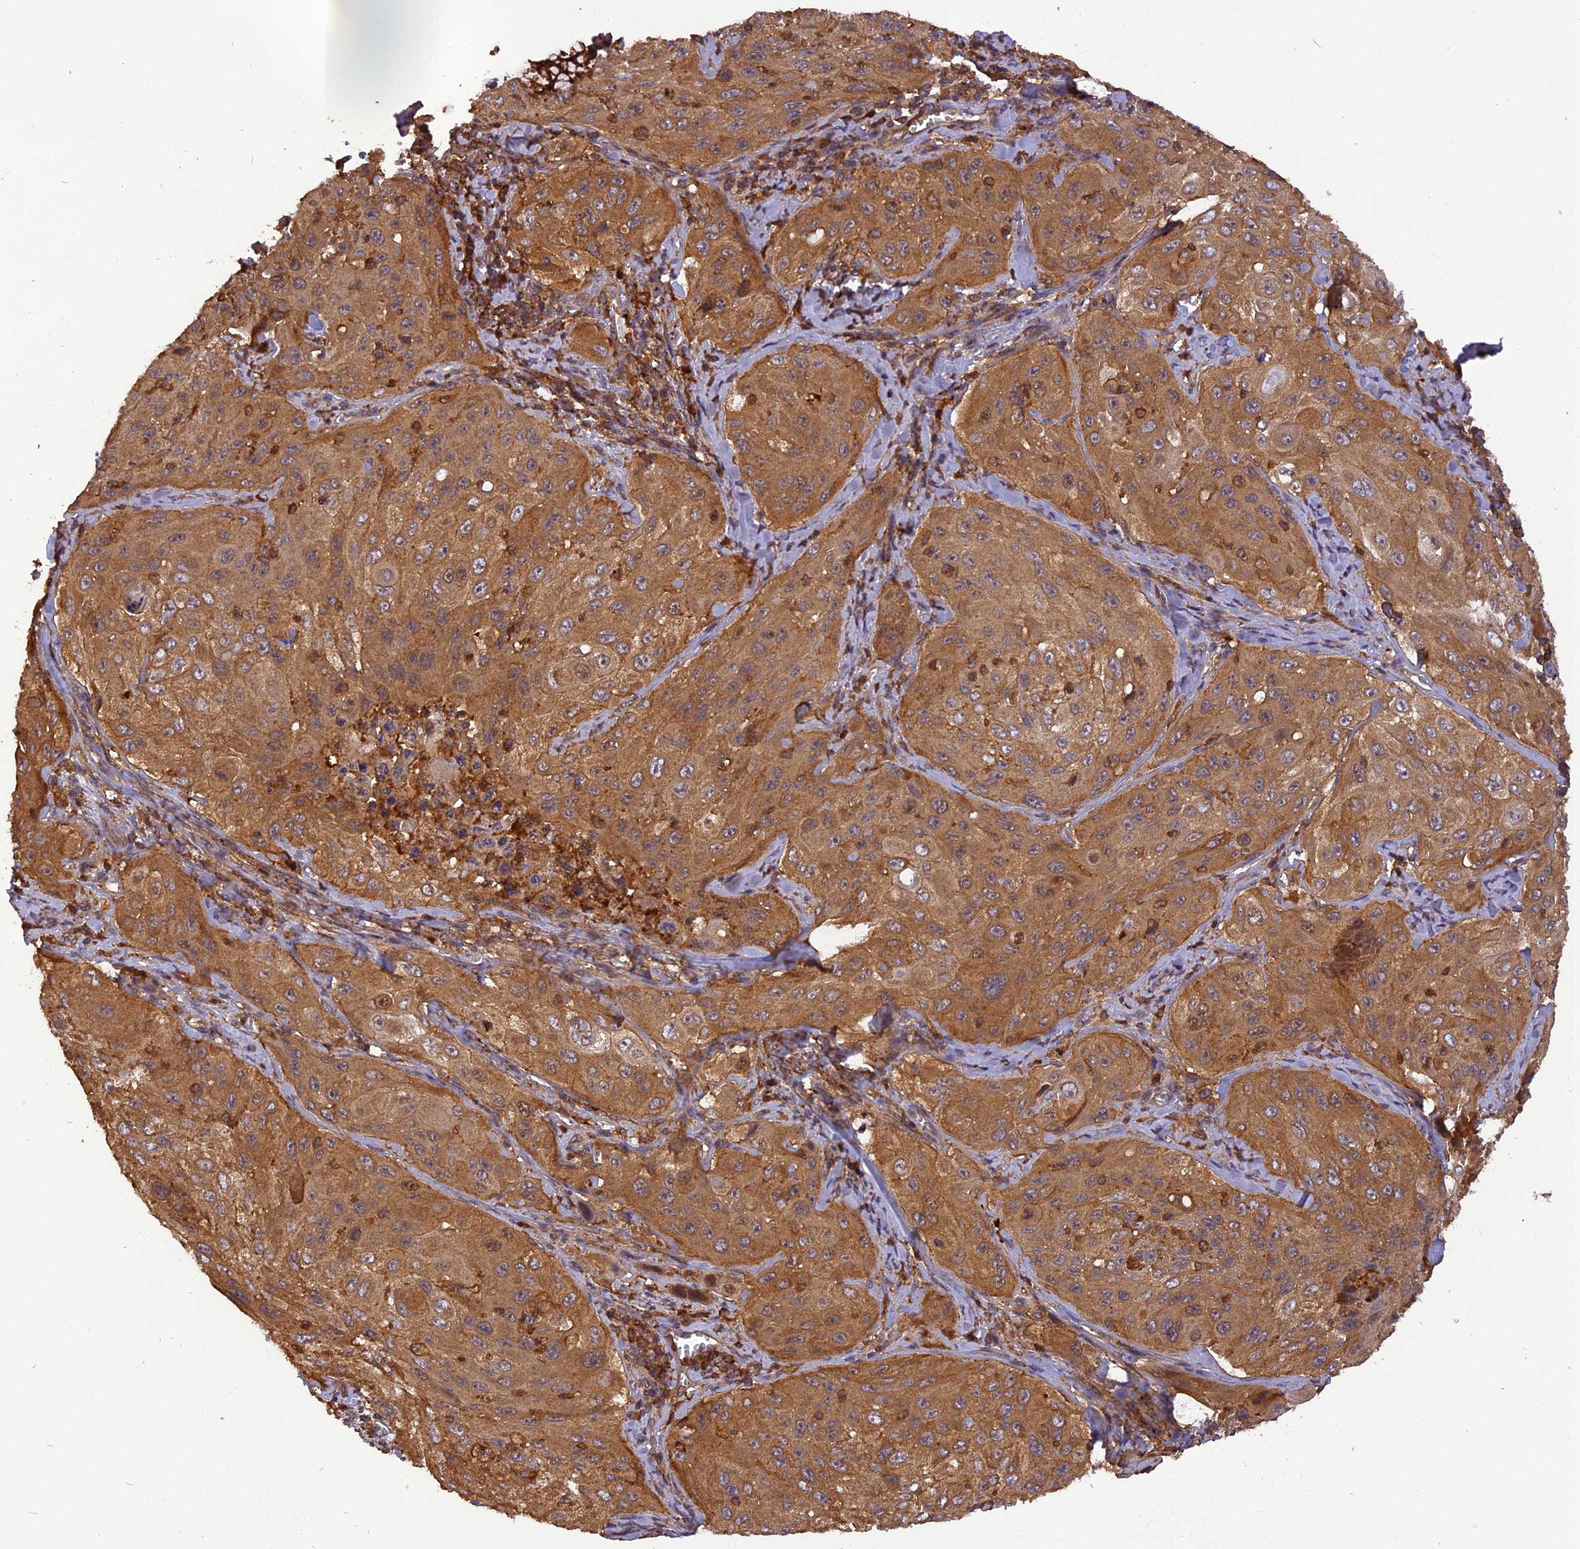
{"staining": {"intensity": "moderate", "quantity": ">75%", "location": "cytoplasmic/membranous"}, "tissue": "cervical cancer", "cell_type": "Tumor cells", "image_type": "cancer", "snomed": [{"axis": "morphology", "description": "Squamous cell carcinoma, NOS"}, {"axis": "topography", "description": "Cervix"}], "caption": "Protein expression analysis of squamous cell carcinoma (cervical) reveals moderate cytoplasmic/membranous positivity in approximately >75% of tumor cells.", "gene": "STOML1", "patient": {"sex": "female", "age": 42}}